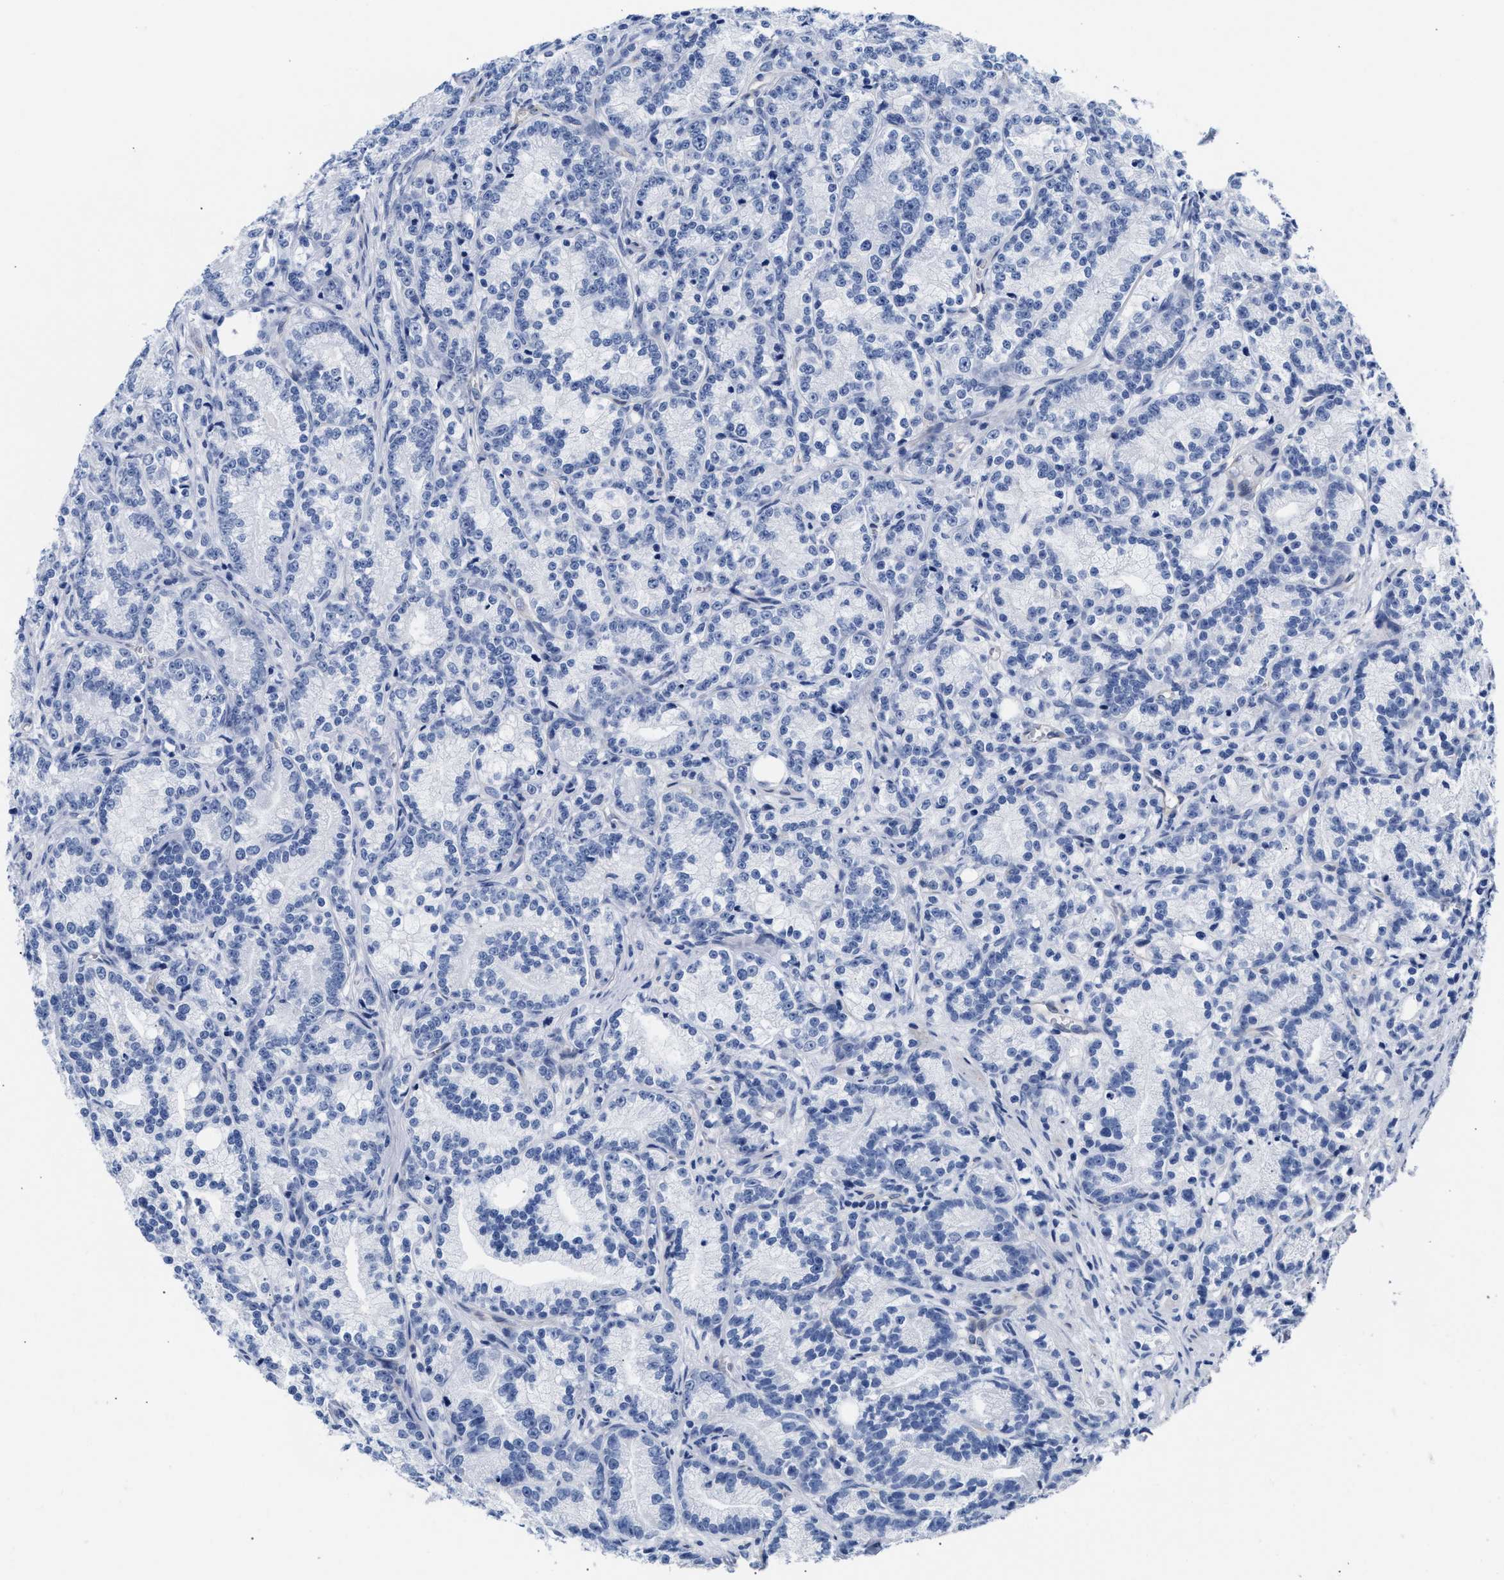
{"staining": {"intensity": "negative", "quantity": "none", "location": "none"}, "tissue": "prostate cancer", "cell_type": "Tumor cells", "image_type": "cancer", "snomed": [{"axis": "morphology", "description": "Adenocarcinoma, Low grade"}, {"axis": "topography", "description": "Prostate"}], "caption": "This histopathology image is of adenocarcinoma (low-grade) (prostate) stained with IHC to label a protein in brown with the nuclei are counter-stained blue. There is no expression in tumor cells.", "gene": "TRIM29", "patient": {"sex": "male", "age": 89}}